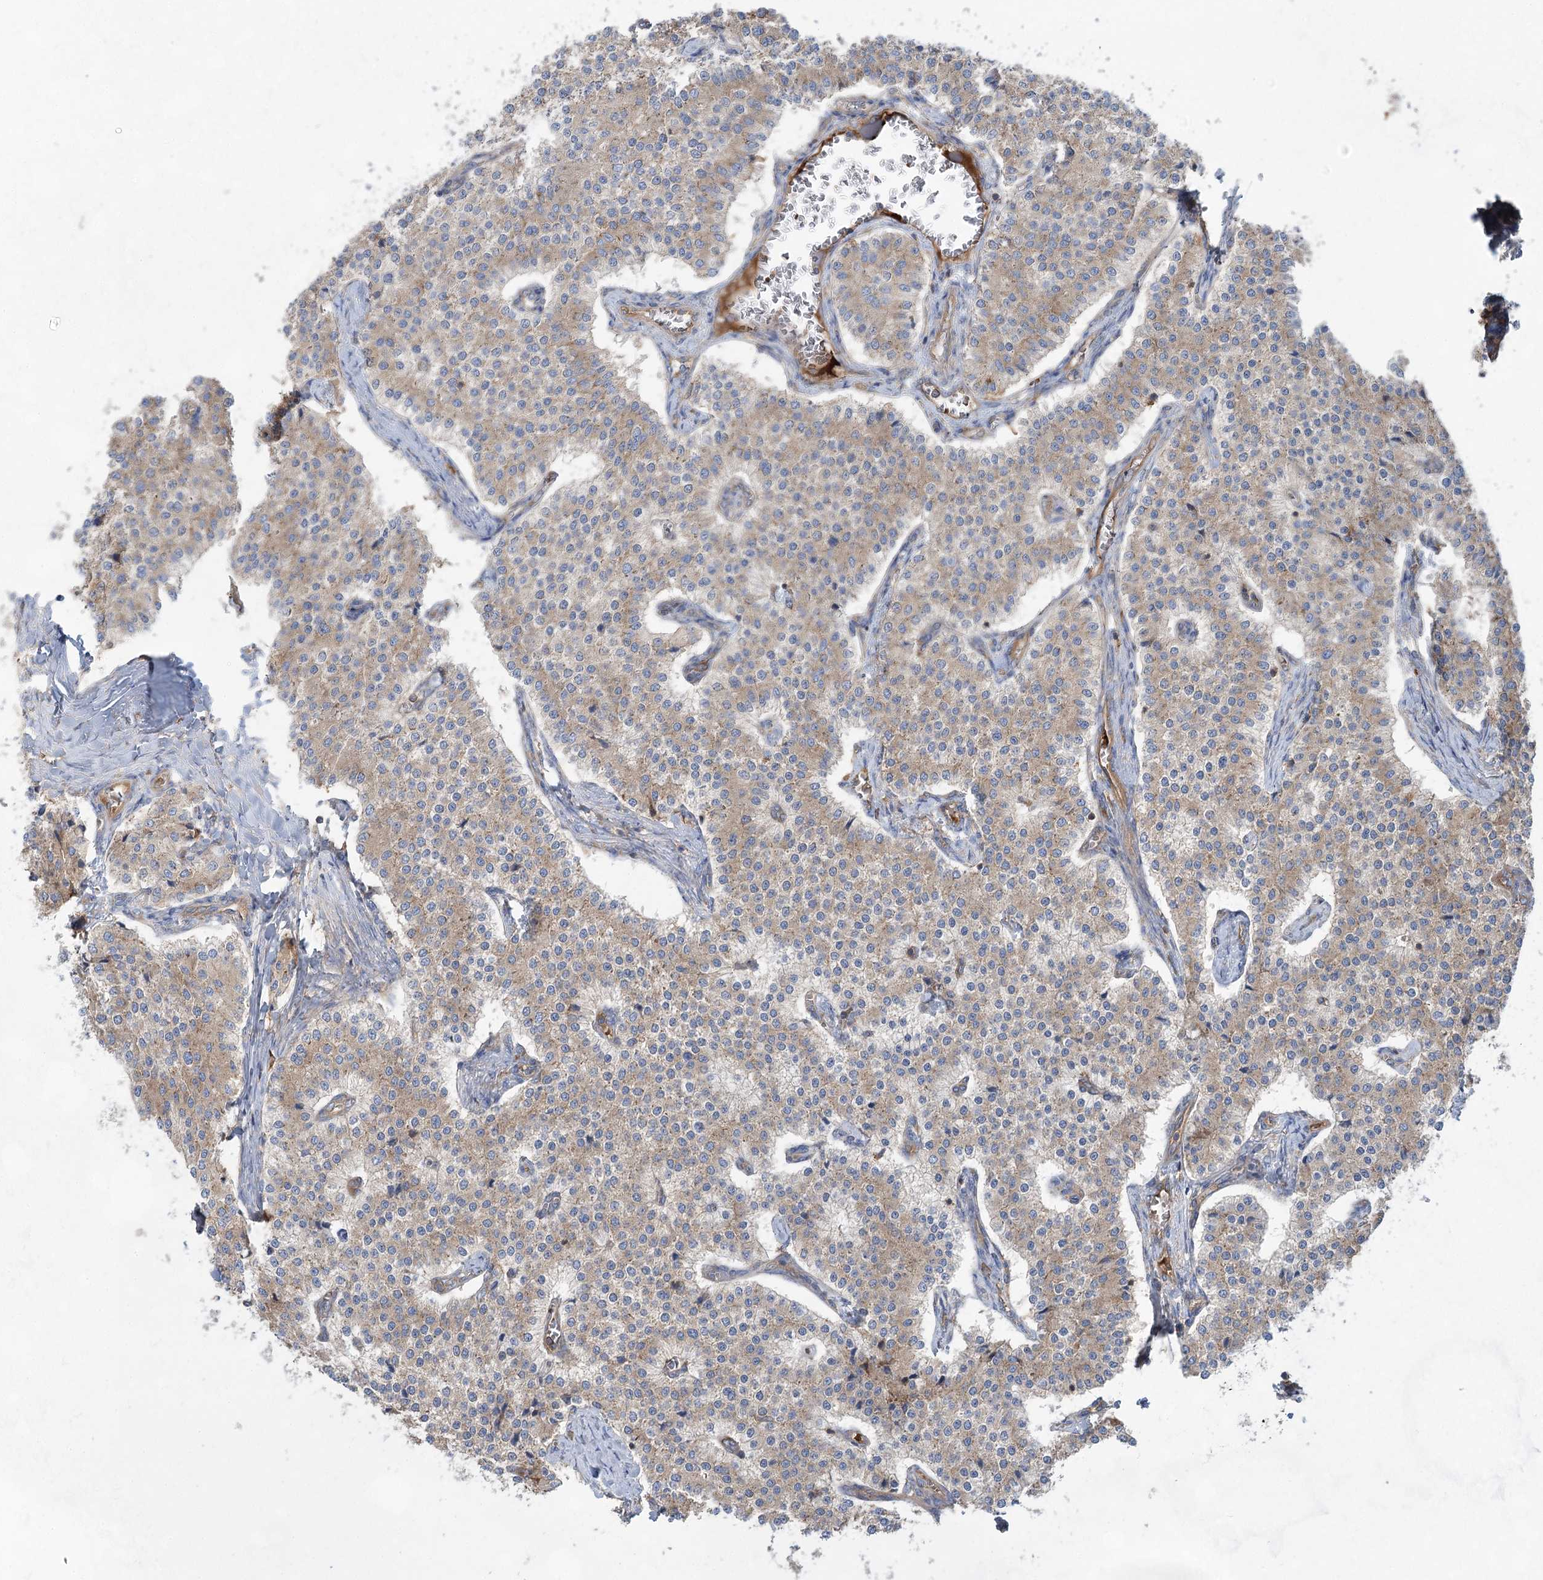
{"staining": {"intensity": "moderate", "quantity": "<25%", "location": "cytoplasmic/membranous"}, "tissue": "carcinoid", "cell_type": "Tumor cells", "image_type": "cancer", "snomed": [{"axis": "morphology", "description": "Carcinoid, malignant, NOS"}, {"axis": "topography", "description": "Colon"}], "caption": "Human carcinoid stained with a protein marker demonstrates moderate staining in tumor cells.", "gene": "EIF3A", "patient": {"sex": "female", "age": 52}}